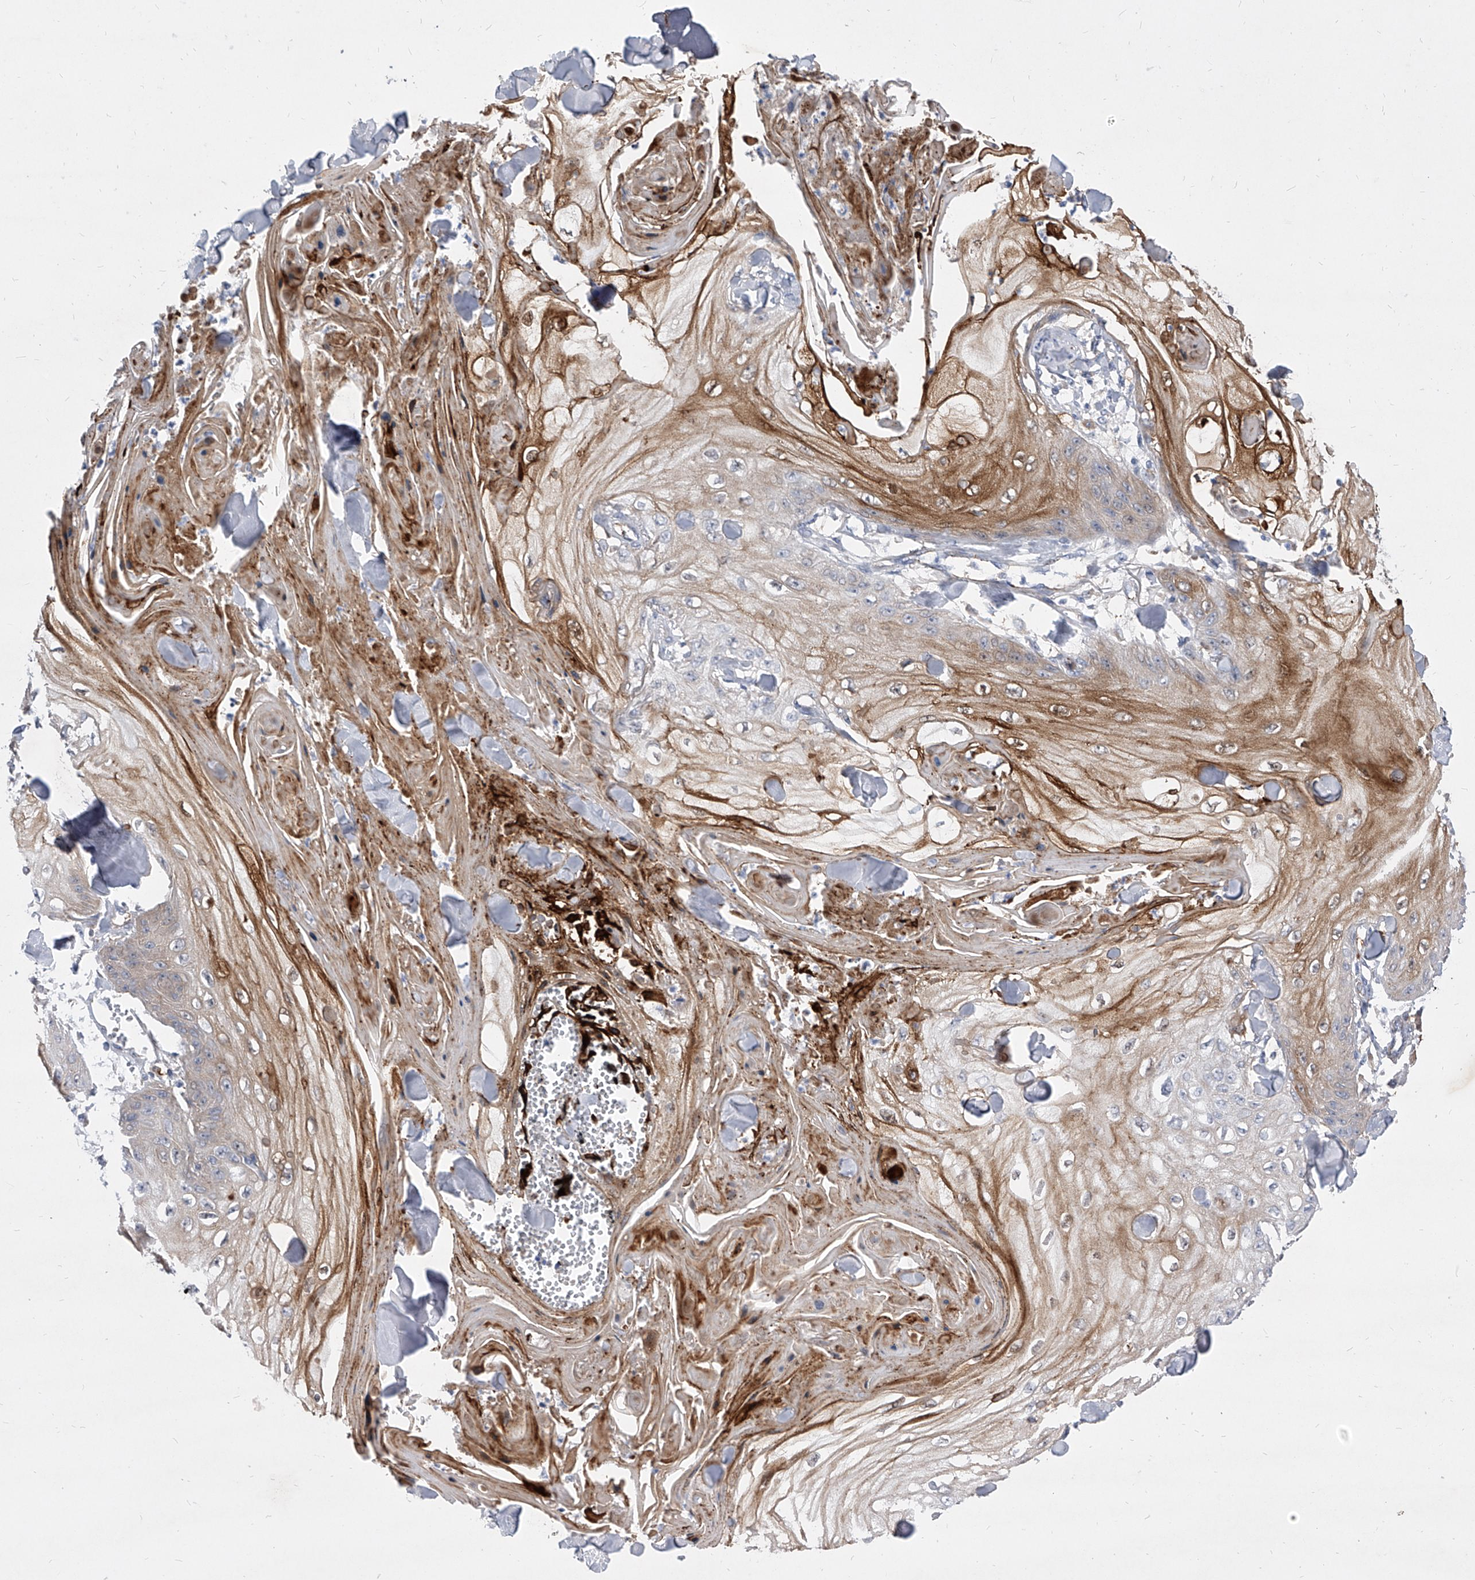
{"staining": {"intensity": "moderate", "quantity": "<25%", "location": "cytoplasmic/membranous"}, "tissue": "skin cancer", "cell_type": "Tumor cells", "image_type": "cancer", "snomed": [{"axis": "morphology", "description": "Squamous cell carcinoma, NOS"}, {"axis": "topography", "description": "Skin"}], "caption": "Immunohistochemistry (IHC) image of neoplastic tissue: skin cancer stained using IHC shows low levels of moderate protein expression localized specifically in the cytoplasmic/membranous of tumor cells, appearing as a cytoplasmic/membranous brown color.", "gene": "MINDY4", "patient": {"sex": "male", "age": 74}}